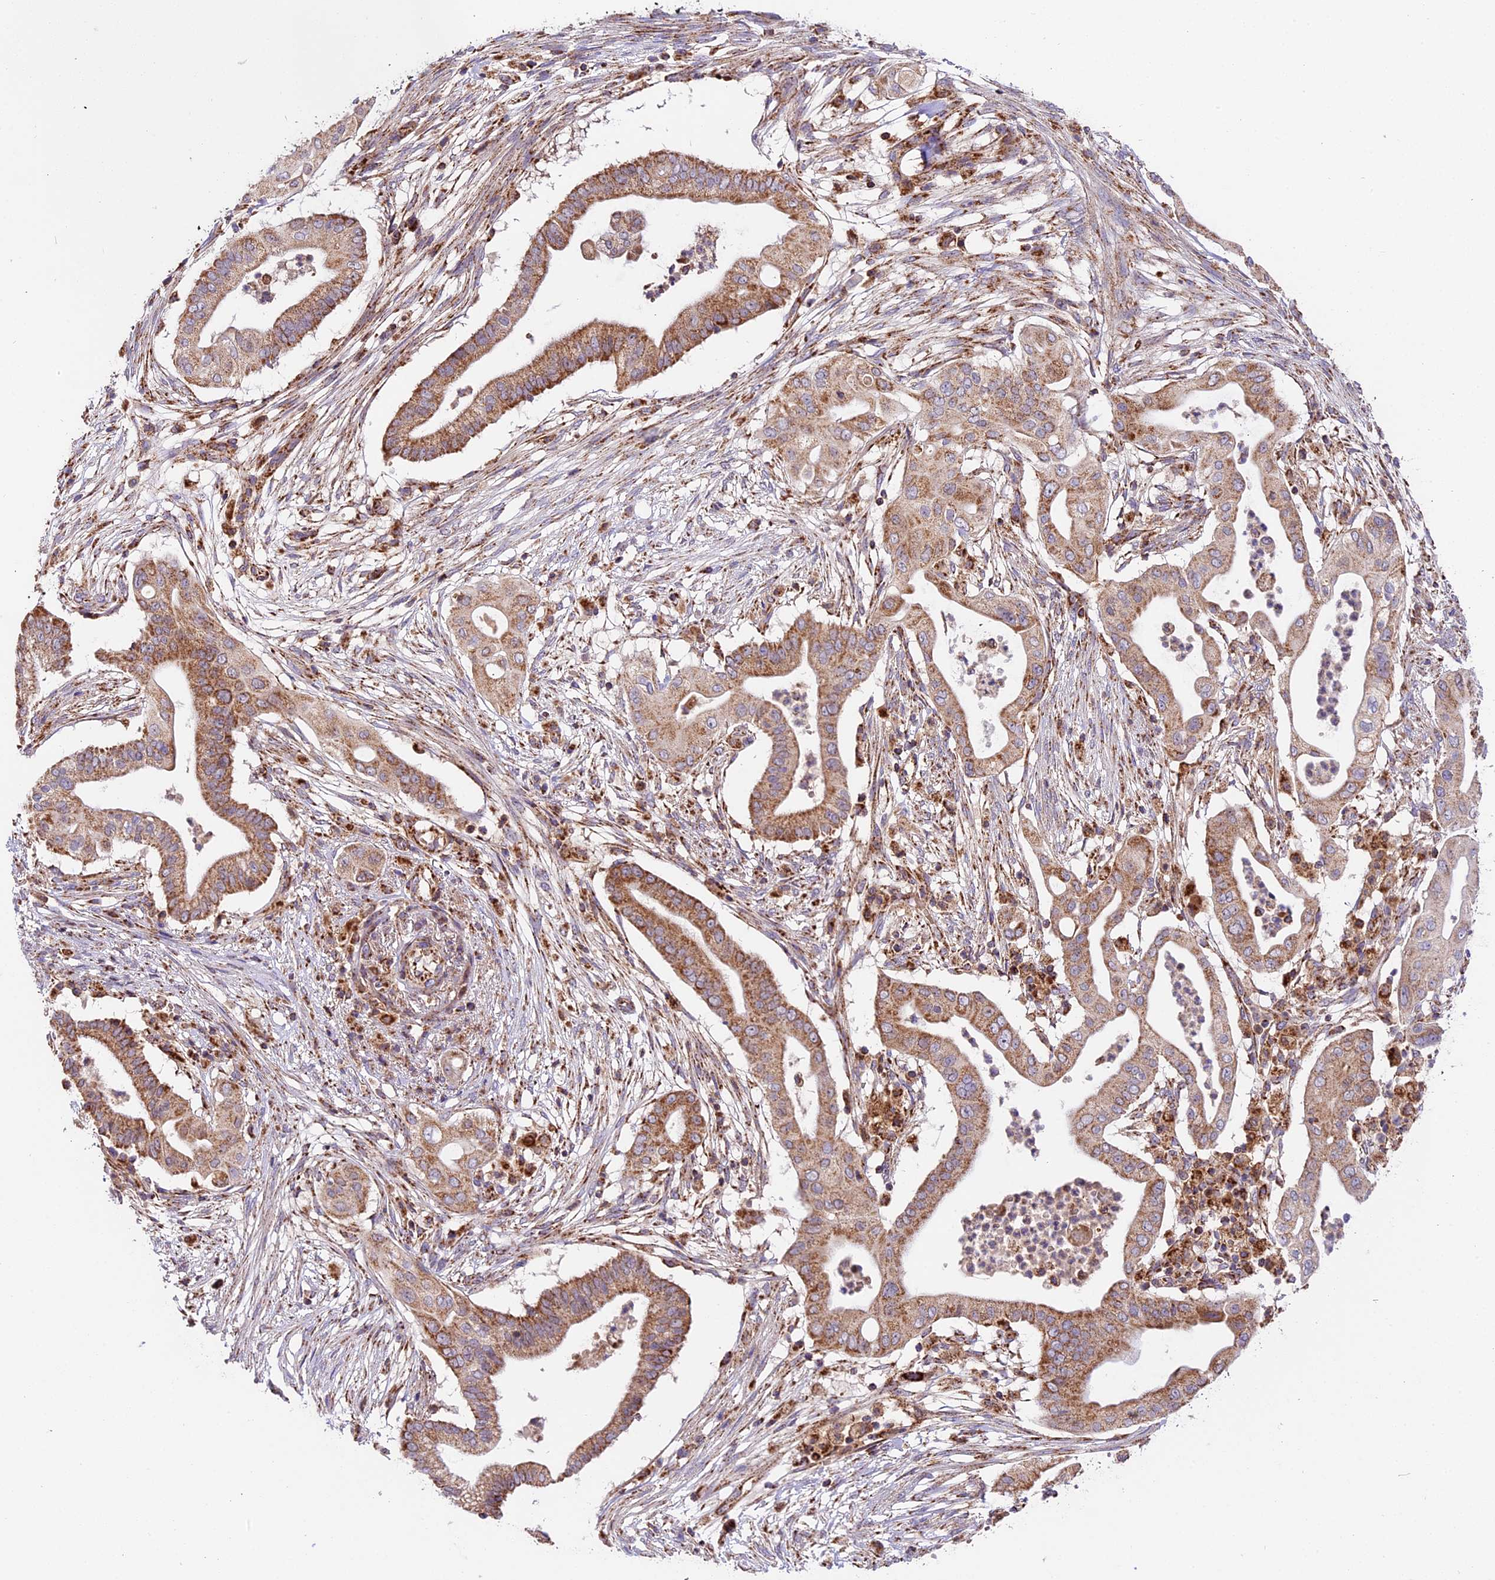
{"staining": {"intensity": "moderate", "quantity": ">75%", "location": "cytoplasmic/membranous"}, "tissue": "pancreatic cancer", "cell_type": "Tumor cells", "image_type": "cancer", "snomed": [{"axis": "morphology", "description": "Adenocarcinoma, NOS"}, {"axis": "topography", "description": "Pancreas"}], "caption": "Immunohistochemistry of adenocarcinoma (pancreatic) shows medium levels of moderate cytoplasmic/membranous staining in about >75% of tumor cells.", "gene": "NDUFA8", "patient": {"sex": "male", "age": 68}}